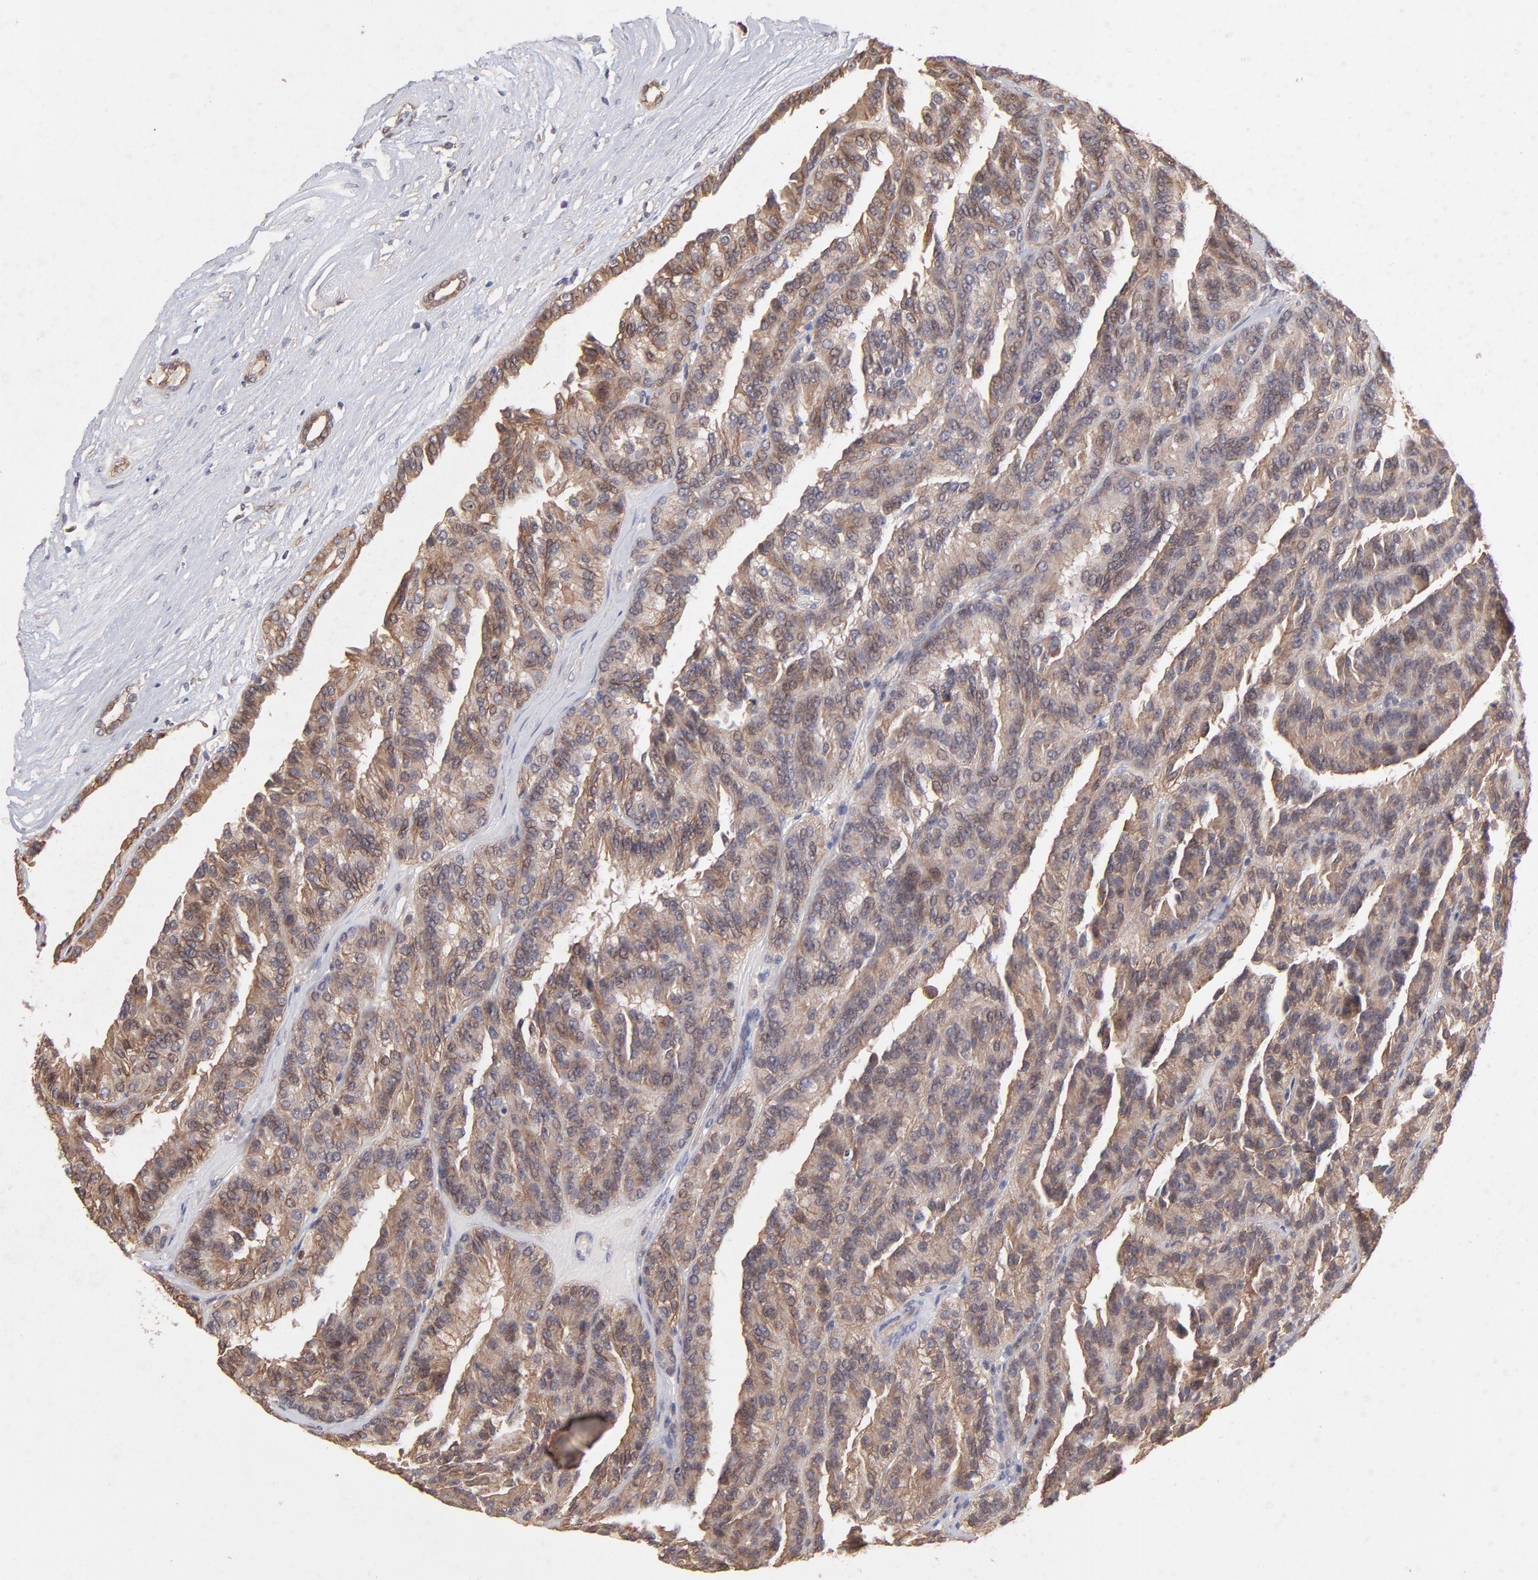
{"staining": {"intensity": "moderate", "quantity": ">75%", "location": "cytoplasmic/membranous"}, "tissue": "renal cancer", "cell_type": "Tumor cells", "image_type": "cancer", "snomed": [{"axis": "morphology", "description": "Adenocarcinoma, NOS"}, {"axis": "topography", "description": "Kidney"}], "caption": "This histopathology image reveals renal cancer (adenocarcinoma) stained with immunohistochemistry to label a protein in brown. The cytoplasmic/membranous of tumor cells show moderate positivity for the protein. Nuclei are counter-stained blue.", "gene": "STAP2", "patient": {"sex": "male", "age": 46}}